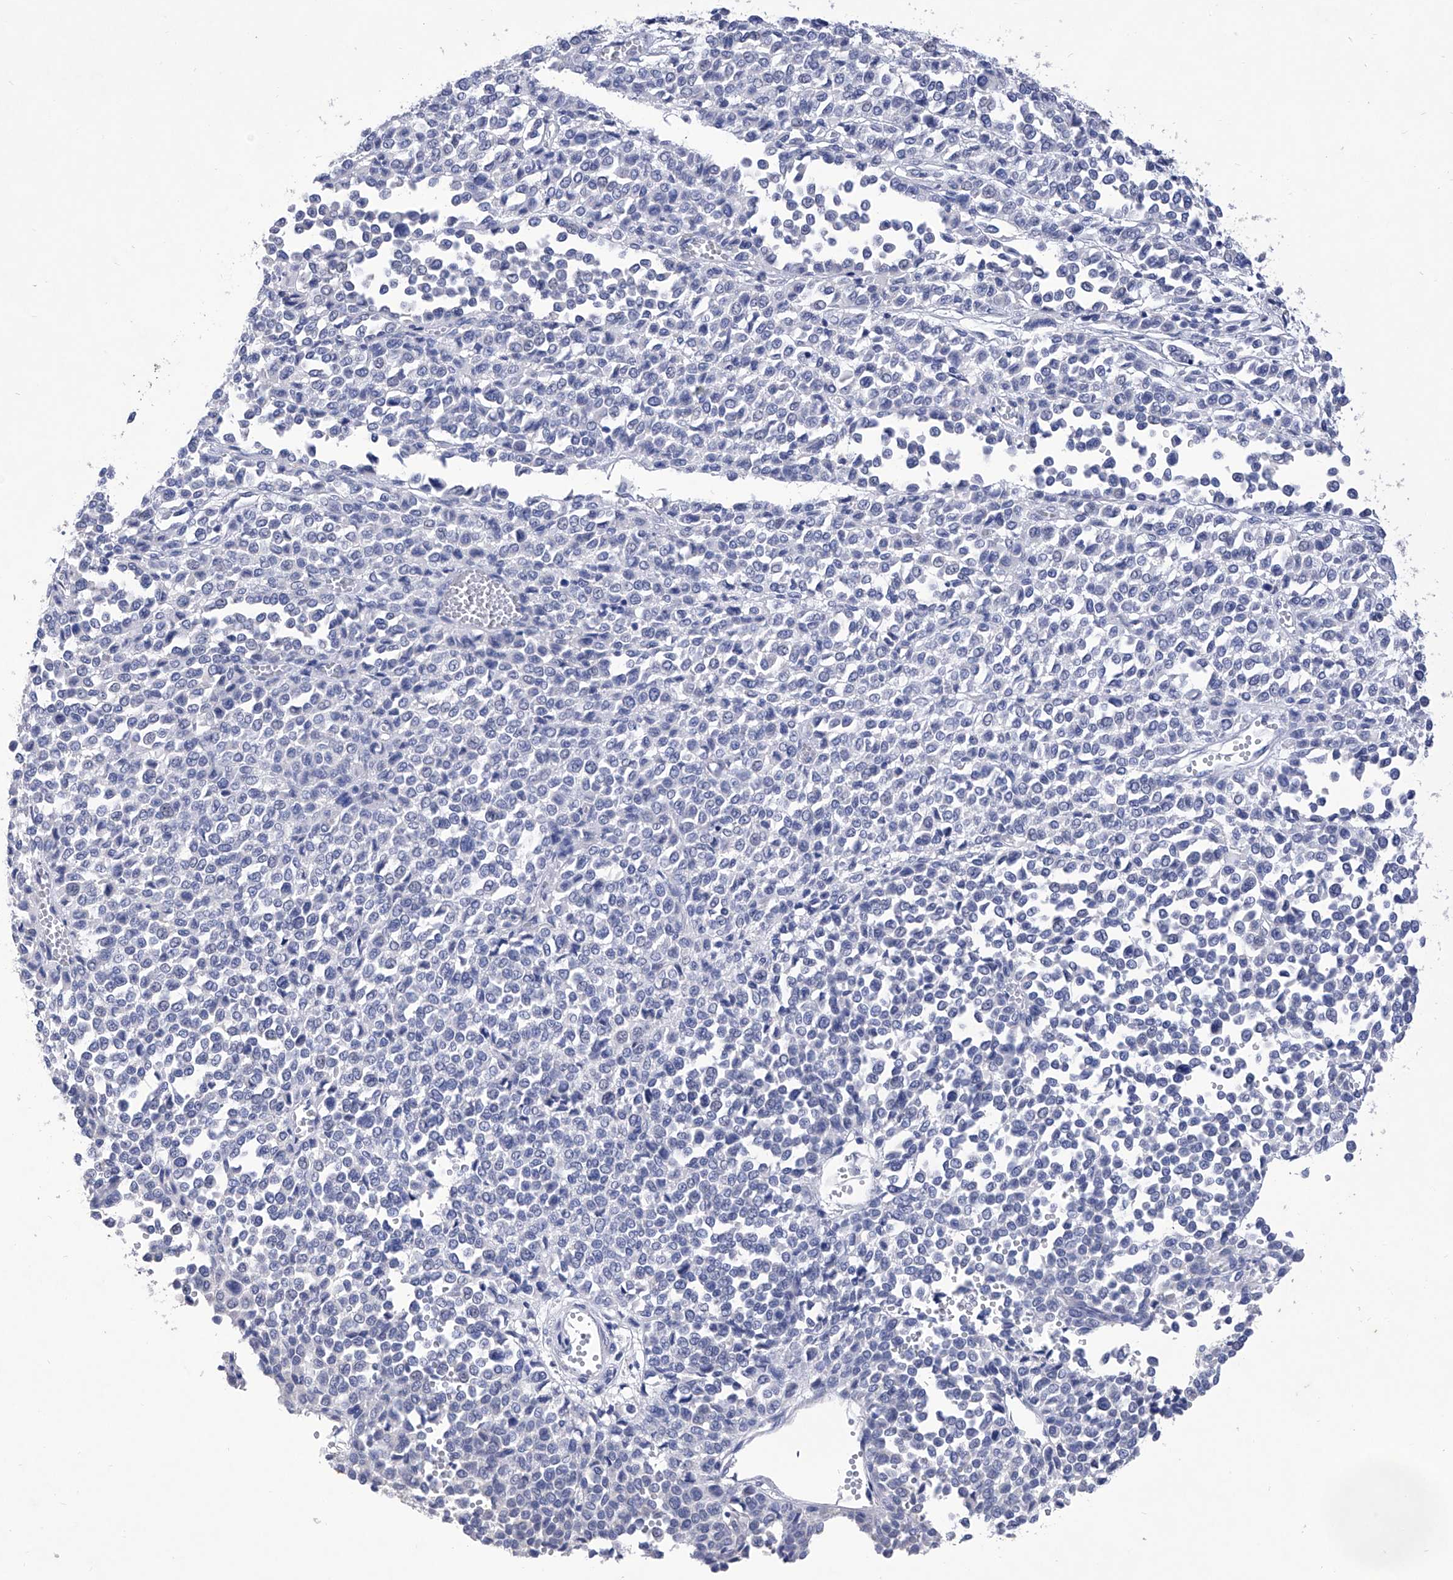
{"staining": {"intensity": "negative", "quantity": "none", "location": "none"}, "tissue": "melanoma", "cell_type": "Tumor cells", "image_type": "cancer", "snomed": [{"axis": "morphology", "description": "Malignant melanoma, Metastatic site"}, {"axis": "topography", "description": "Pancreas"}], "caption": "High magnification brightfield microscopy of malignant melanoma (metastatic site) stained with DAB (brown) and counterstained with hematoxylin (blue): tumor cells show no significant positivity.", "gene": "IFNL2", "patient": {"sex": "female", "age": 30}}